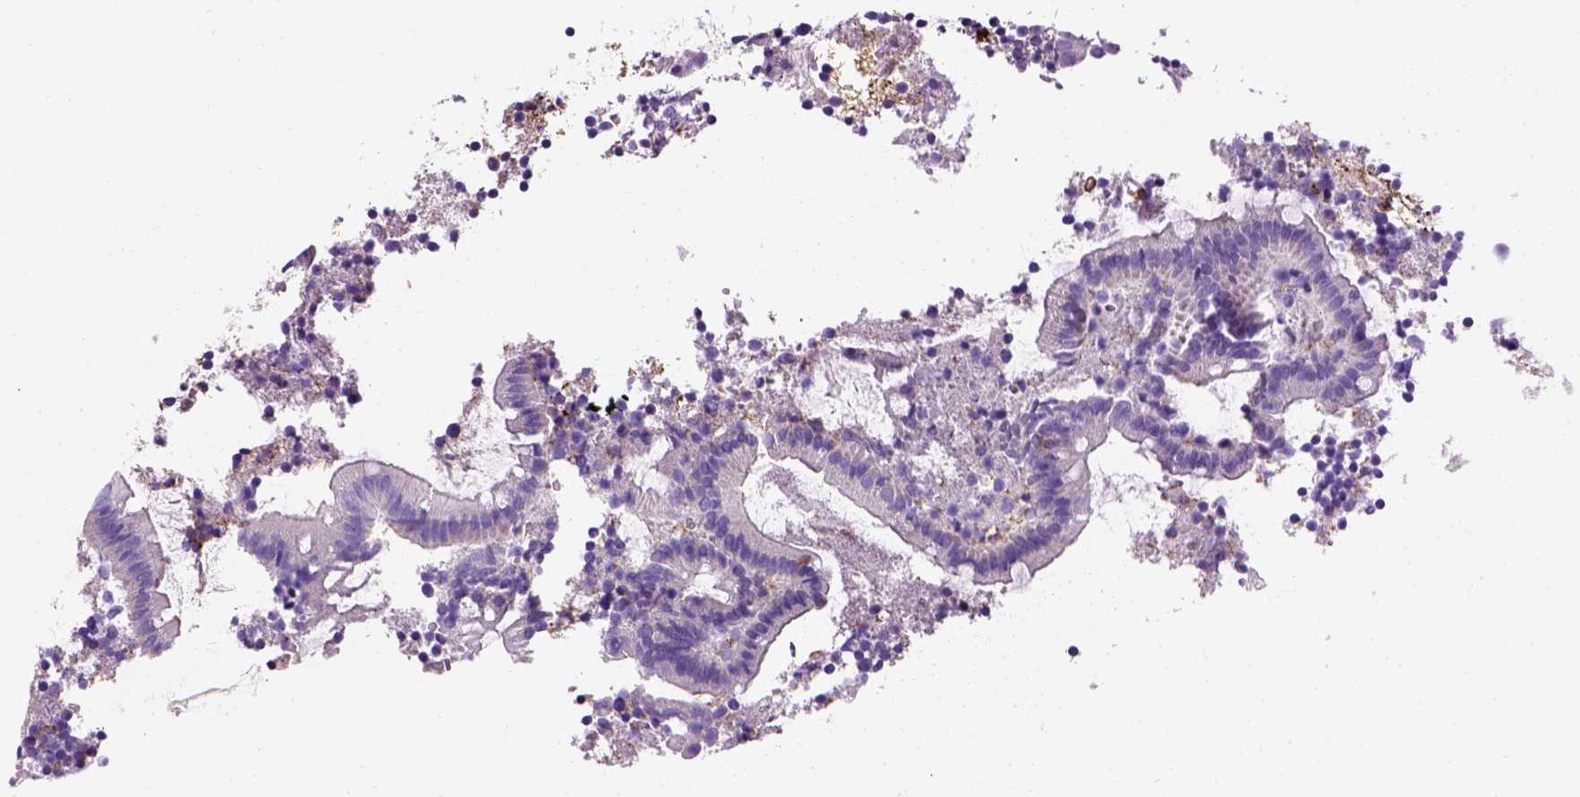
{"staining": {"intensity": "negative", "quantity": "none", "location": "none"}, "tissue": "appendix", "cell_type": "Glandular cells", "image_type": "normal", "snomed": [{"axis": "morphology", "description": "Normal tissue, NOS"}, {"axis": "topography", "description": "Appendix"}], "caption": "Immunohistochemistry (IHC) image of benign appendix: human appendix stained with DAB demonstrates no significant protein positivity in glandular cells.", "gene": "VWF", "patient": {"sex": "female", "age": 32}}